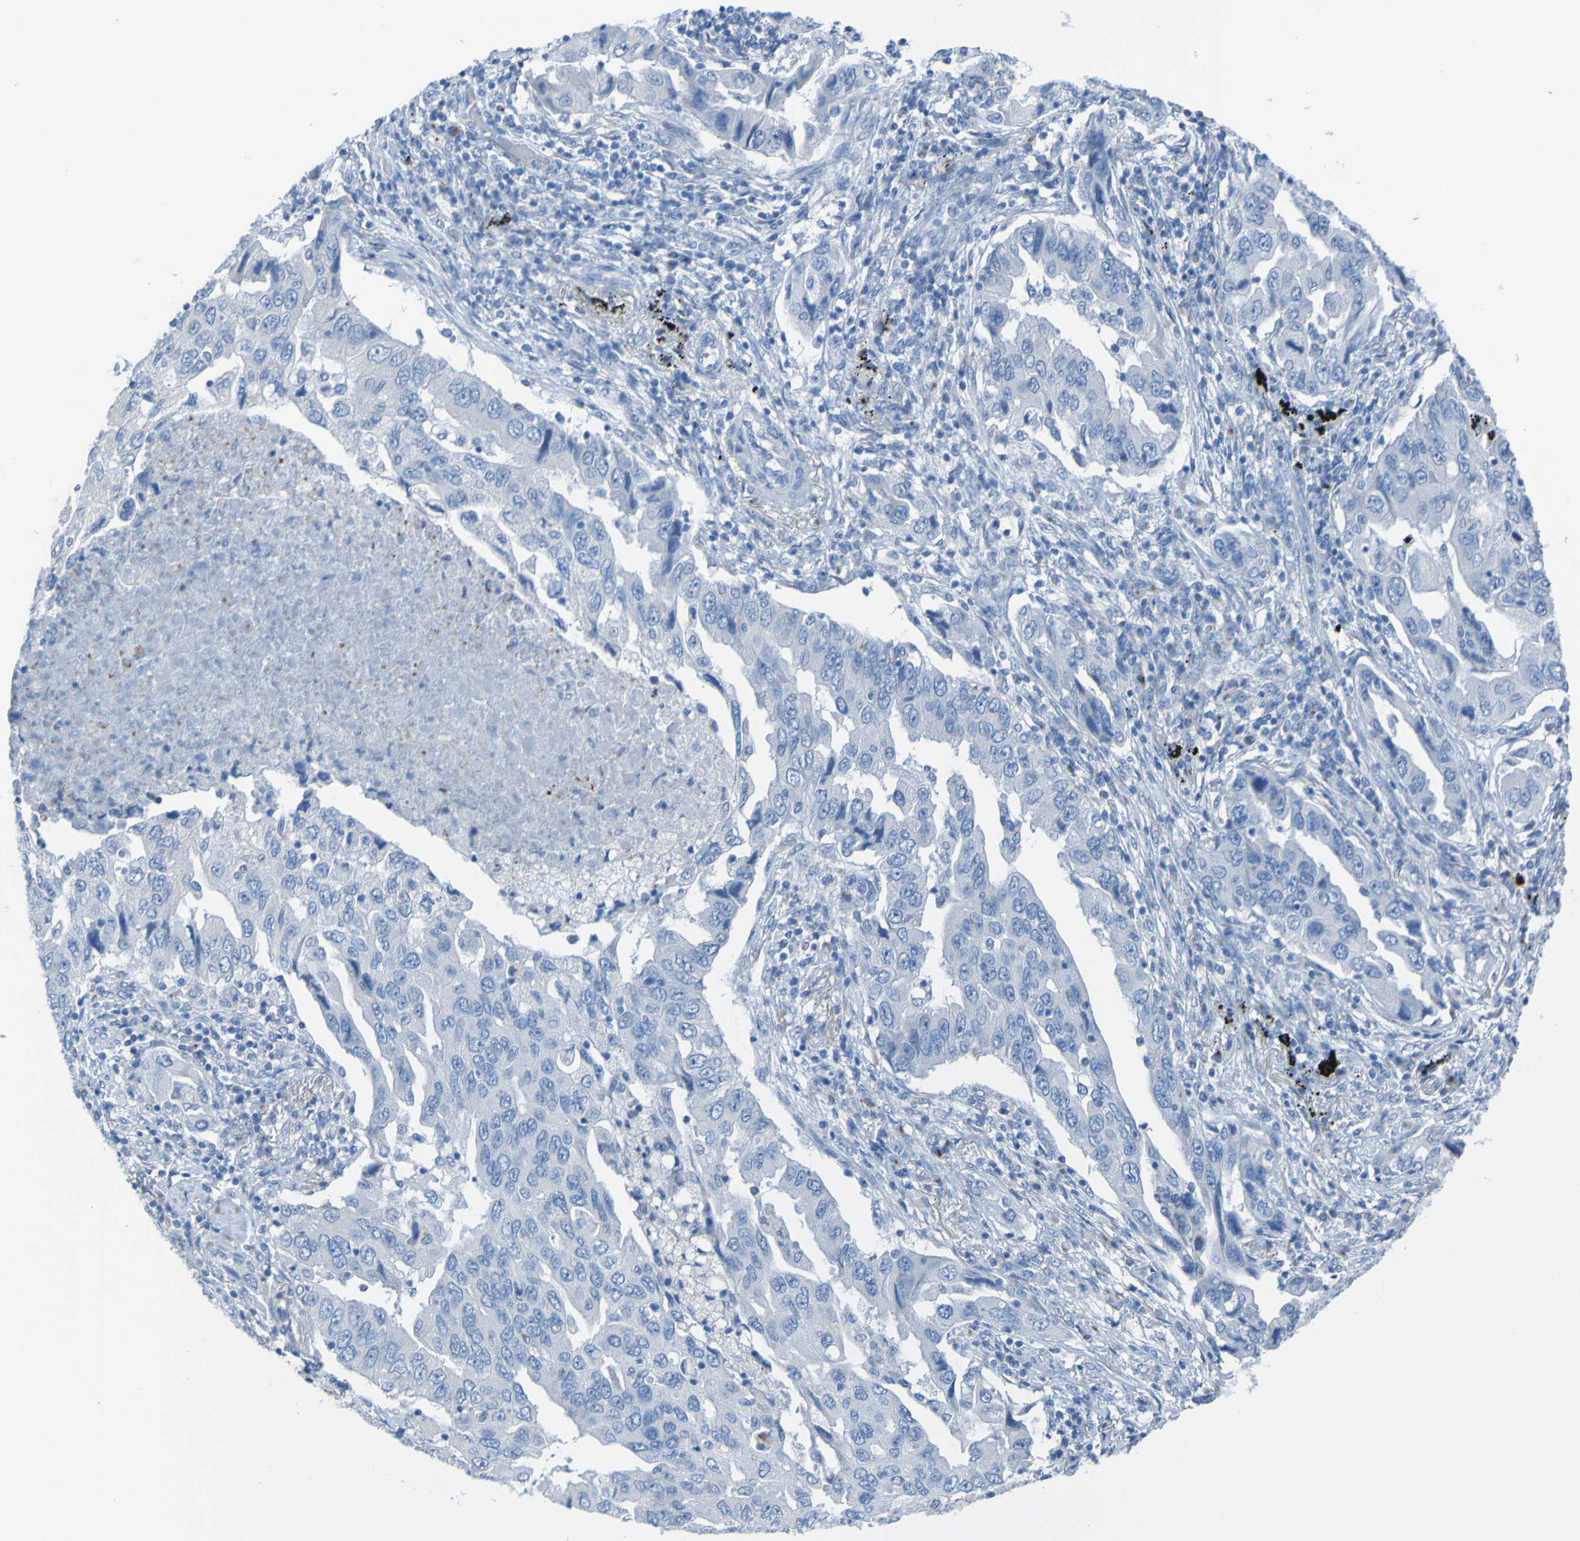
{"staining": {"intensity": "negative", "quantity": "none", "location": "none"}, "tissue": "lung cancer", "cell_type": "Tumor cells", "image_type": "cancer", "snomed": [{"axis": "morphology", "description": "Adenocarcinoma, NOS"}, {"axis": "topography", "description": "Lung"}], "caption": "Immunohistochemistry photomicrograph of neoplastic tissue: human lung cancer (adenocarcinoma) stained with DAB (3,3'-diaminobenzidine) demonstrates no significant protein staining in tumor cells.", "gene": "ACMSD", "patient": {"sex": "female", "age": 65}}